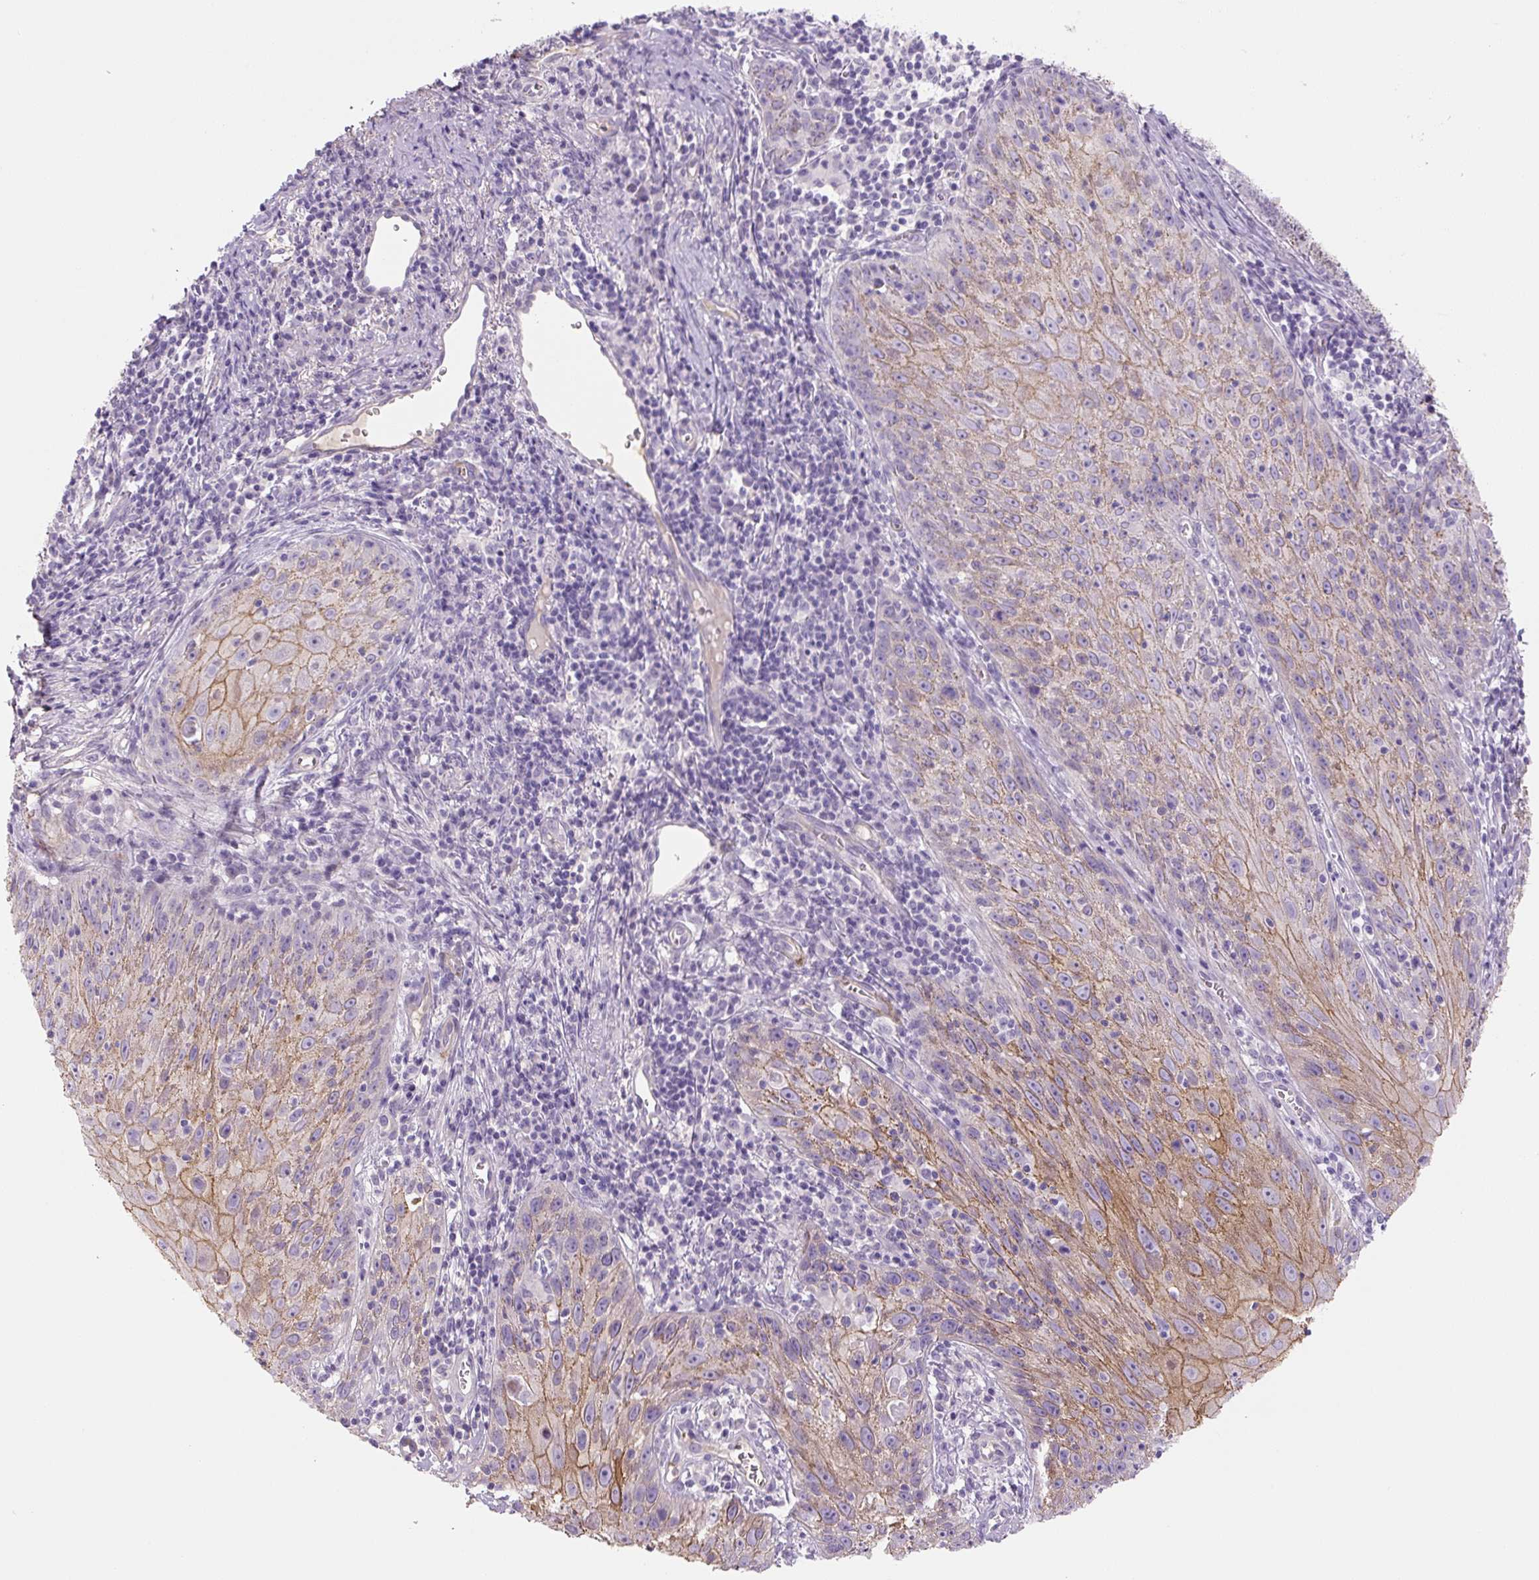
{"staining": {"intensity": "moderate", "quantity": "25%-75%", "location": "cytoplasmic/membranous"}, "tissue": "skin cancer", "cell_type": "Tumor cells", "image_type": "cancer", "snomed": [{"axis": "morphology", "description": "Squamous cell carcinoma, NOS"}, {"axis": "topography", "description": "Skin"}, {"axis": "topography", "description": "Vulva"}], "caption": "This is an image of immunohistochemistry staining of skin squamous cell carcinoma, which shows moderate positivity in the cytoplasmic/membranous of tumor cells.", "gene": "PRM1", "patient": {"sex": "female", "age": 76}}